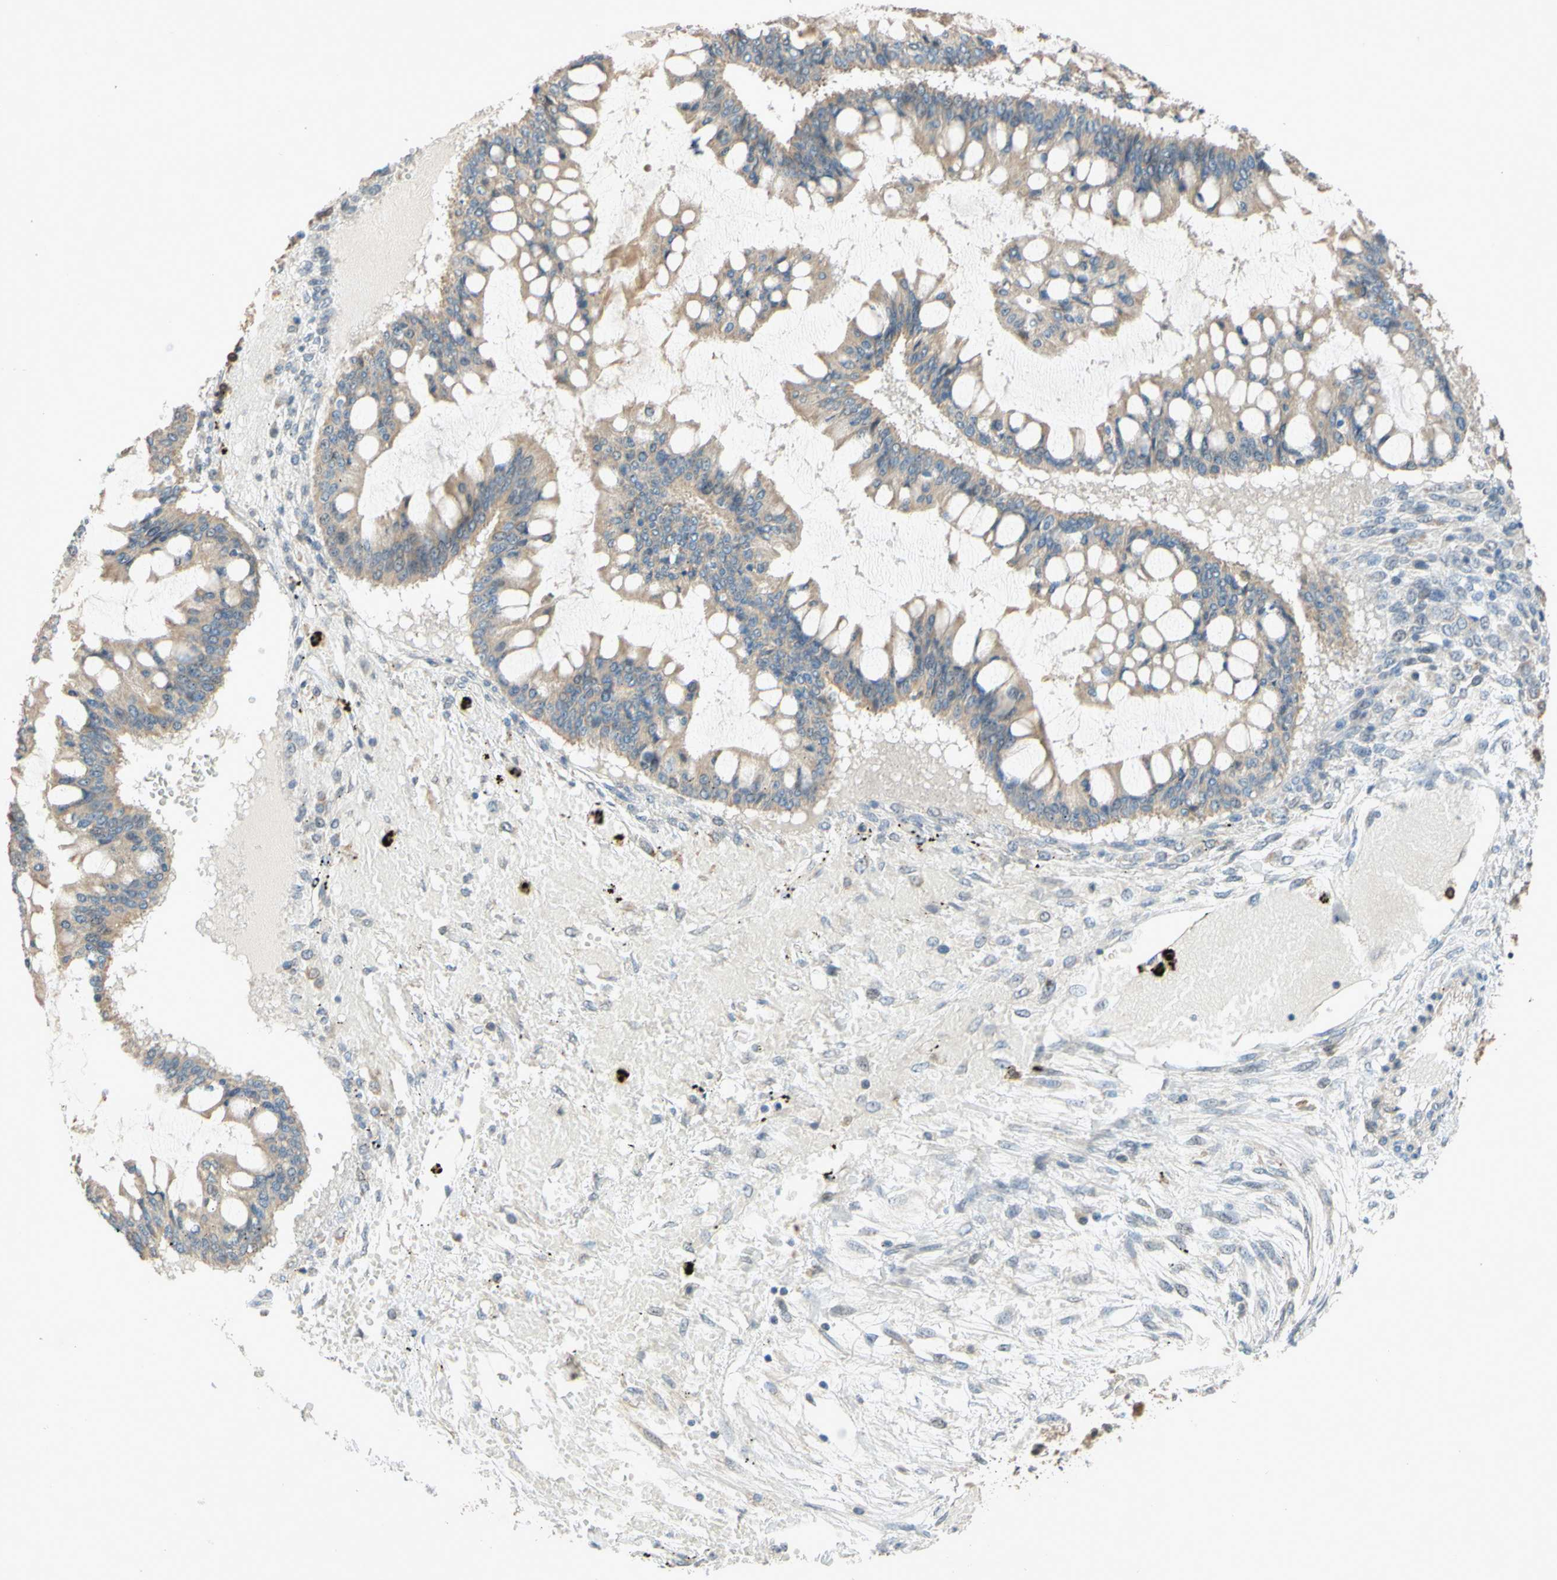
{"staining": {"intensity": "weak", "quantity": ">75%", "location": "cytoplasmic/membranous"}, "tissue": "ovarian cancer", "cell_type": "Tumor cells", "image_type": "cancer", "snomed": [{"axis": "morphology", "description": "Cystadenocarcinoma, mucinous, NOS"}, {"axis": "topography", "description": "Ovary"}], "caption": "Tumor cells show weak cytoplasmic/membranous positivity in about >75% of cells in mucinous cystadenocarcinoma (ovarian).", "gene": "GATA1", "patient": {"sex": "female", "age": 73}}